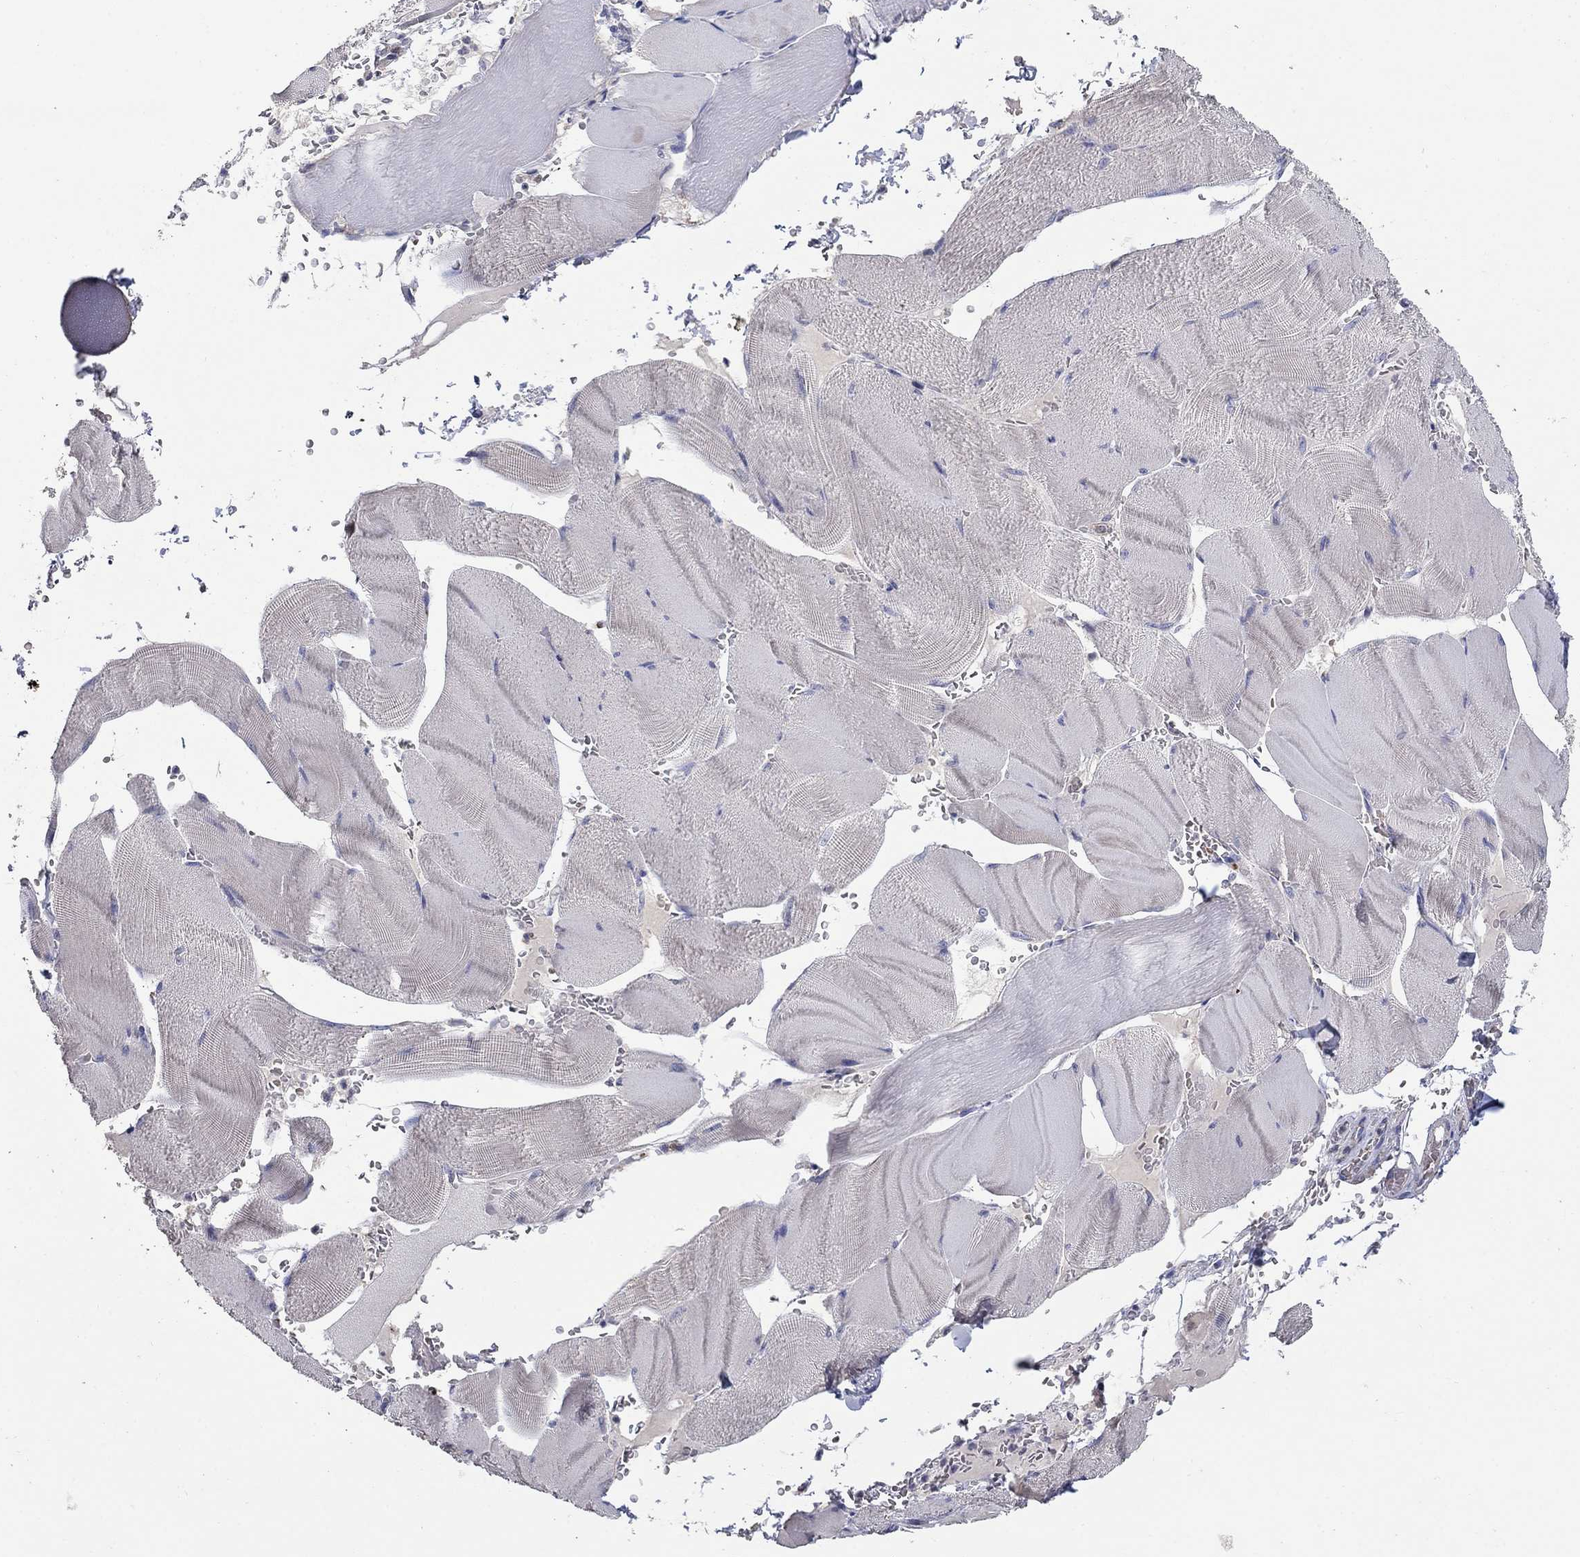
{"staining": {"intensity": "negative", "quantity": "none", "location": "none"}, "tissue": "skeletal muscle", "cell_type": "Myocytes", "image_type": "normal", "snomed": [{"axis": "morphology", "description": "Normal tissue, NOS"}, {"axis": "topography", "description": "Skeletal muscle"}], "caption": "Immunohistochemistry micrograph of normal human skeletal muscle stained for a protein (brown), which shows no expression in myocytes. Brightfield microscopy of immunohistochemistry (IHC) stained with DAB (brown) and hematoxylin (blue), captured at high magnification.", "gene": "HPS5", "patient": {"sex": "male", "age": 56}}